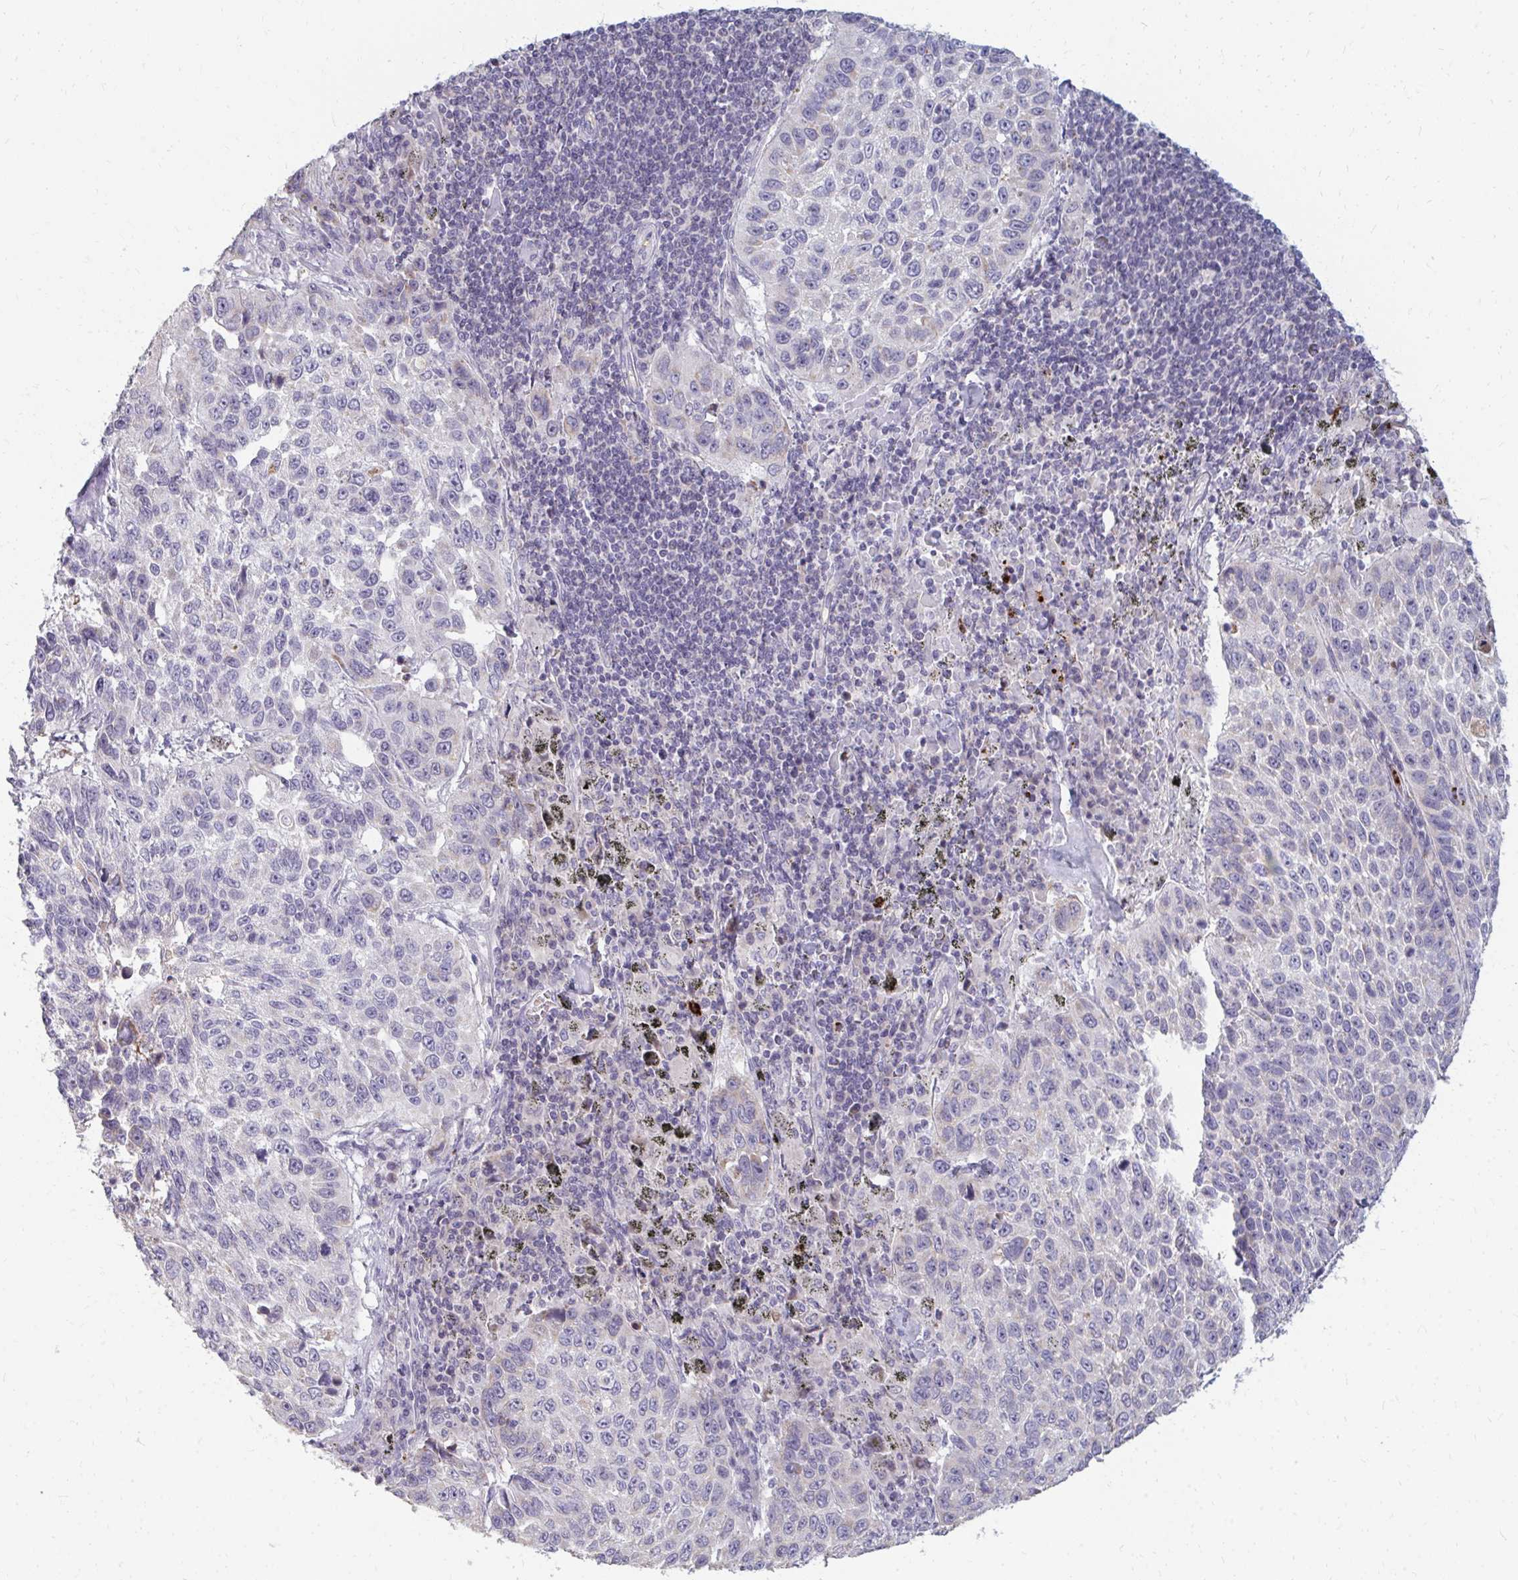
{"staining": {"intensity": "negative", "quantity": "none", "location": "none"}, "tissue": "lung cancer", "cell_type": "Tumor cells", "image_type": "cancer", "snomed": [{"axis": "morphology", "description": "Squamous cell carcinoma, NOS"}, {"axis": "topography", "description": "Lung"}], "caption": "Protein analysis of squamous cell carcinoma (lung) demonstrates no significant positivity in tumor cells.", "gene": "RAB33A", "patient": {"sex": "male", "age": 62}}